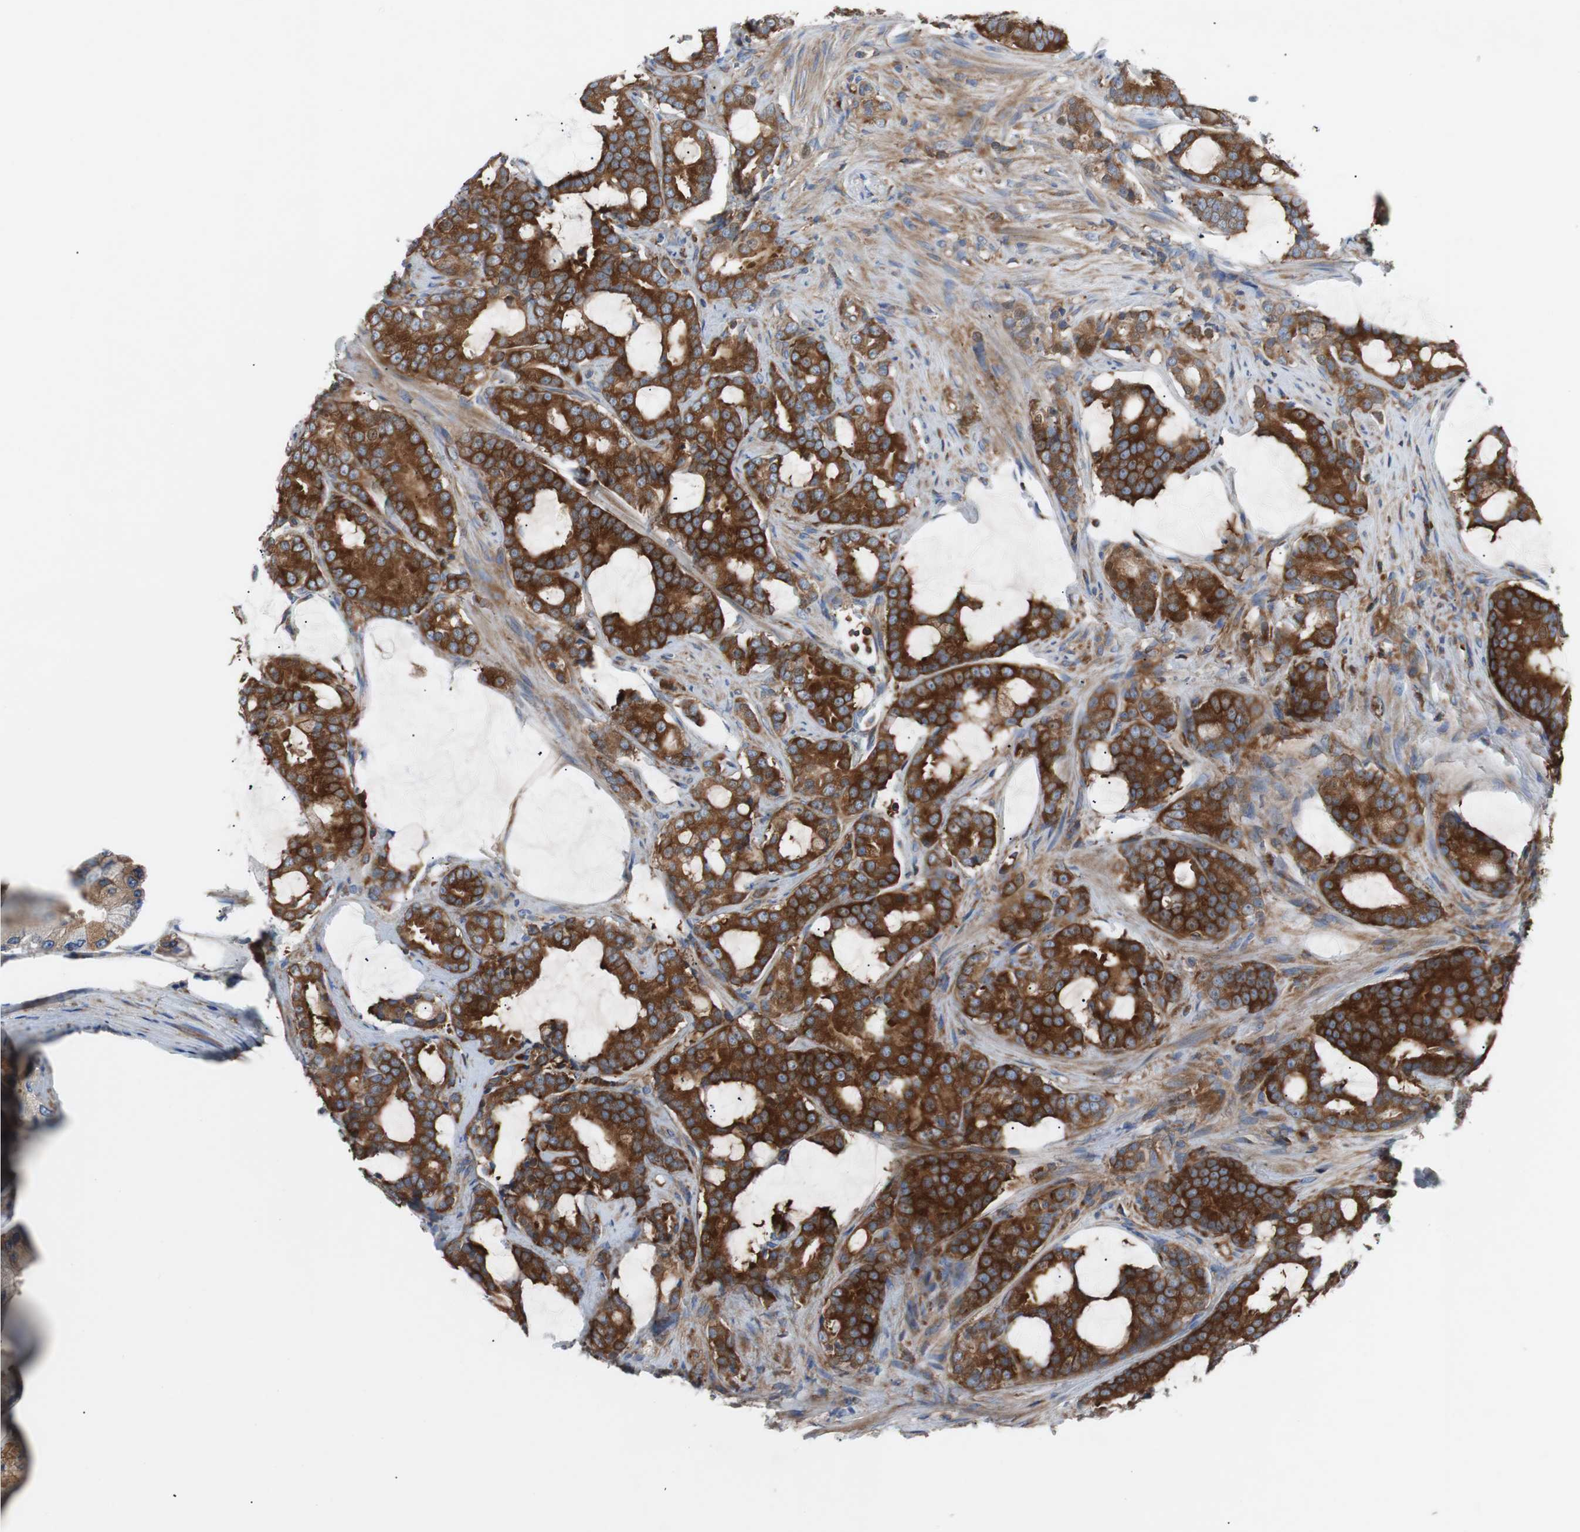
{"staining": {"intensity": "strong", "quantity": ">75%", "location": "cytoplasmic/membranous"}, "tissue": "prostate cancer", "cell_type": "Tumor cells", "image_type": "cancer", "snomed": [{"axis": "morphology", "description": "Adenocarcinoma, Low grade"}, {"axis": "topography", "description": "Prostate"}], "caption": "A micrograph showing strong cytoplasmic/membranous staining in about >75% of tumor cells in prostate cancer, as visualized by brown immunohistochemical staining.", "gene": "GYS1", "patient": {"sex": "male", "age": 58}}